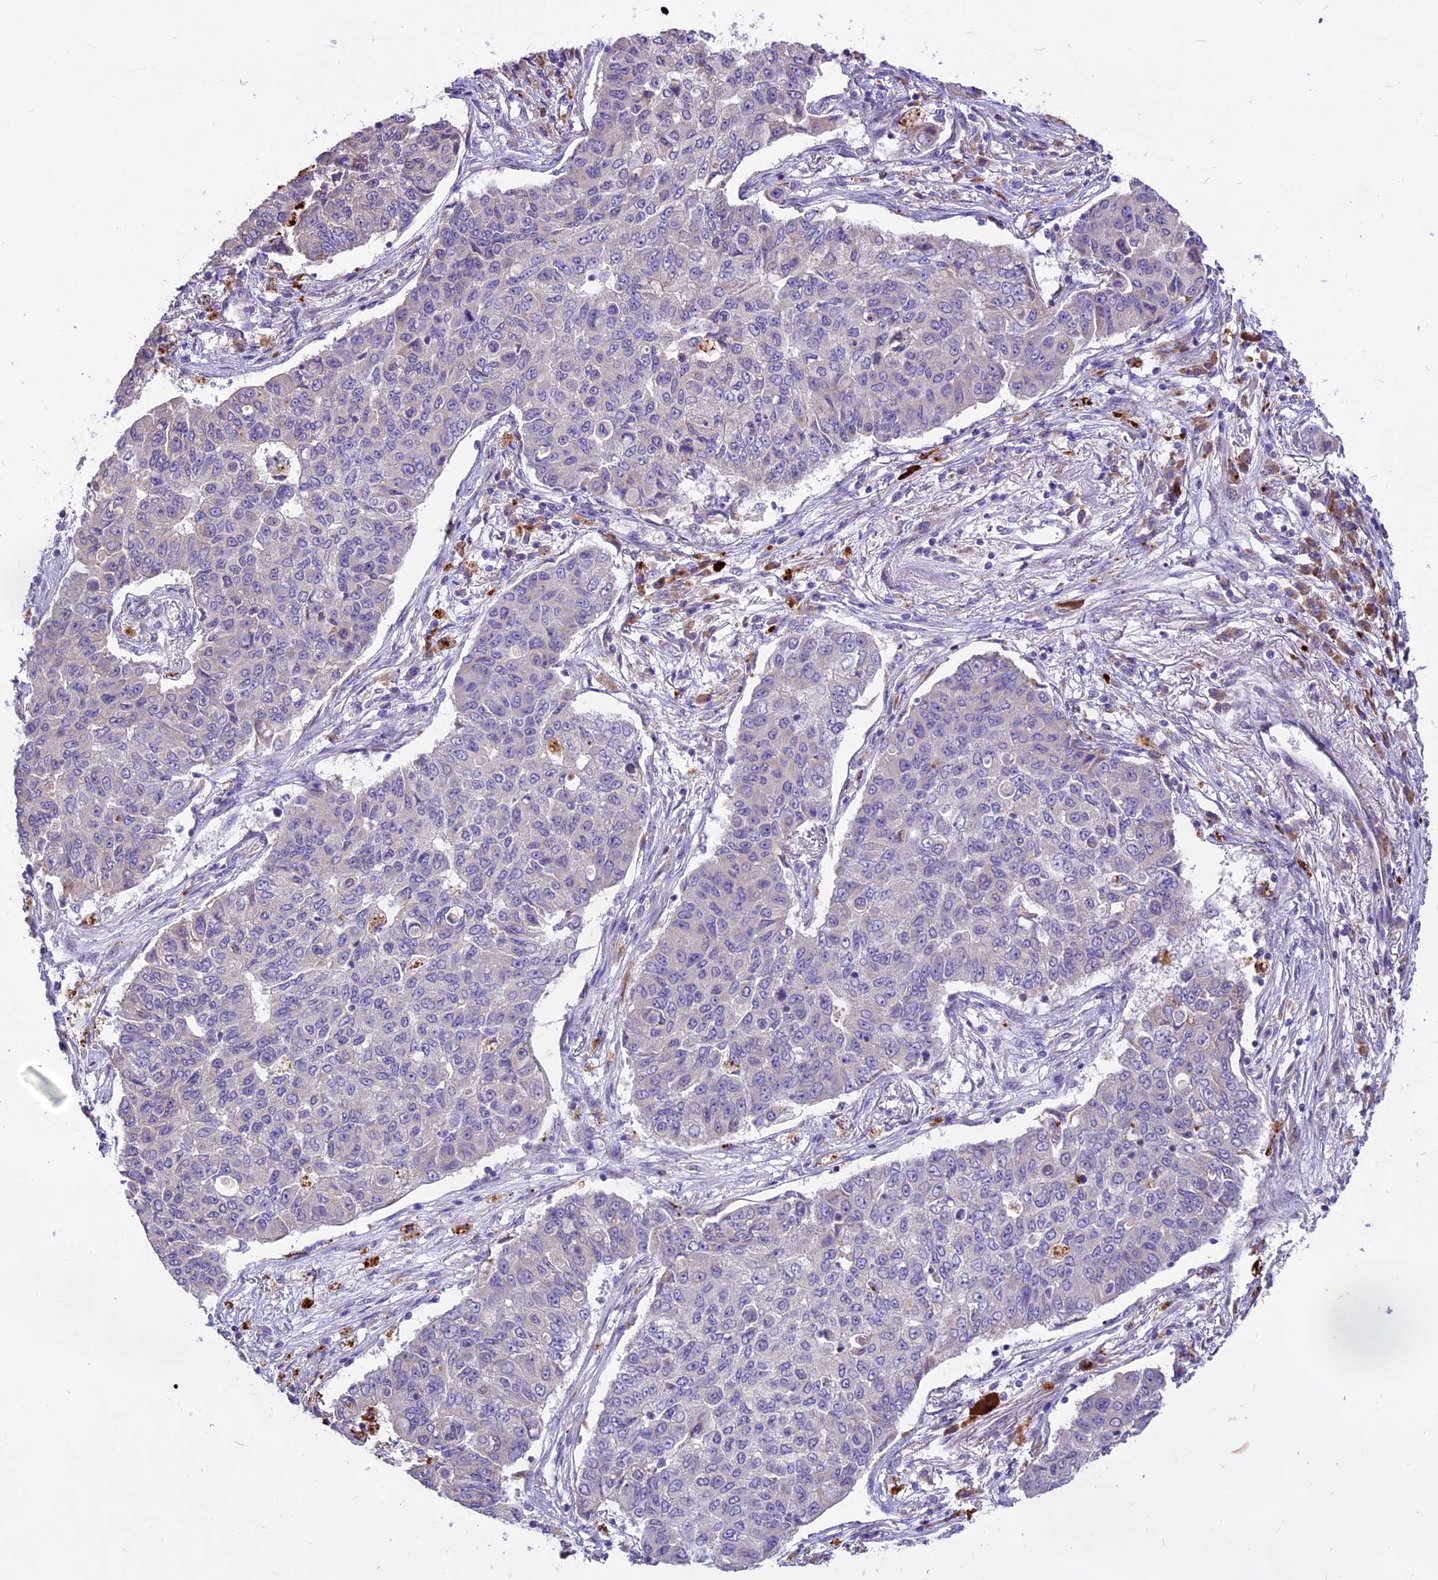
{"staining": {"intensity": "negative", "quantity": "none", "location": "none"}, "tissue": "lung cancer", "cell_type": "Tumor cells", "image_type": "cancer", "snomed": [{"axis": "morphology", "description": "Squamous cell carcinoma, NOS"}, {"axis": "topography", "description": "Lung"}], "caption": "High power microscopy histopathology image of an immunohistochemistry image of lung cancer (squamous cell carcinoma), revealing no significant positivity in tumor cells.", "gene": "THRSP", "patient": {"sex": "male", "age": 74}}